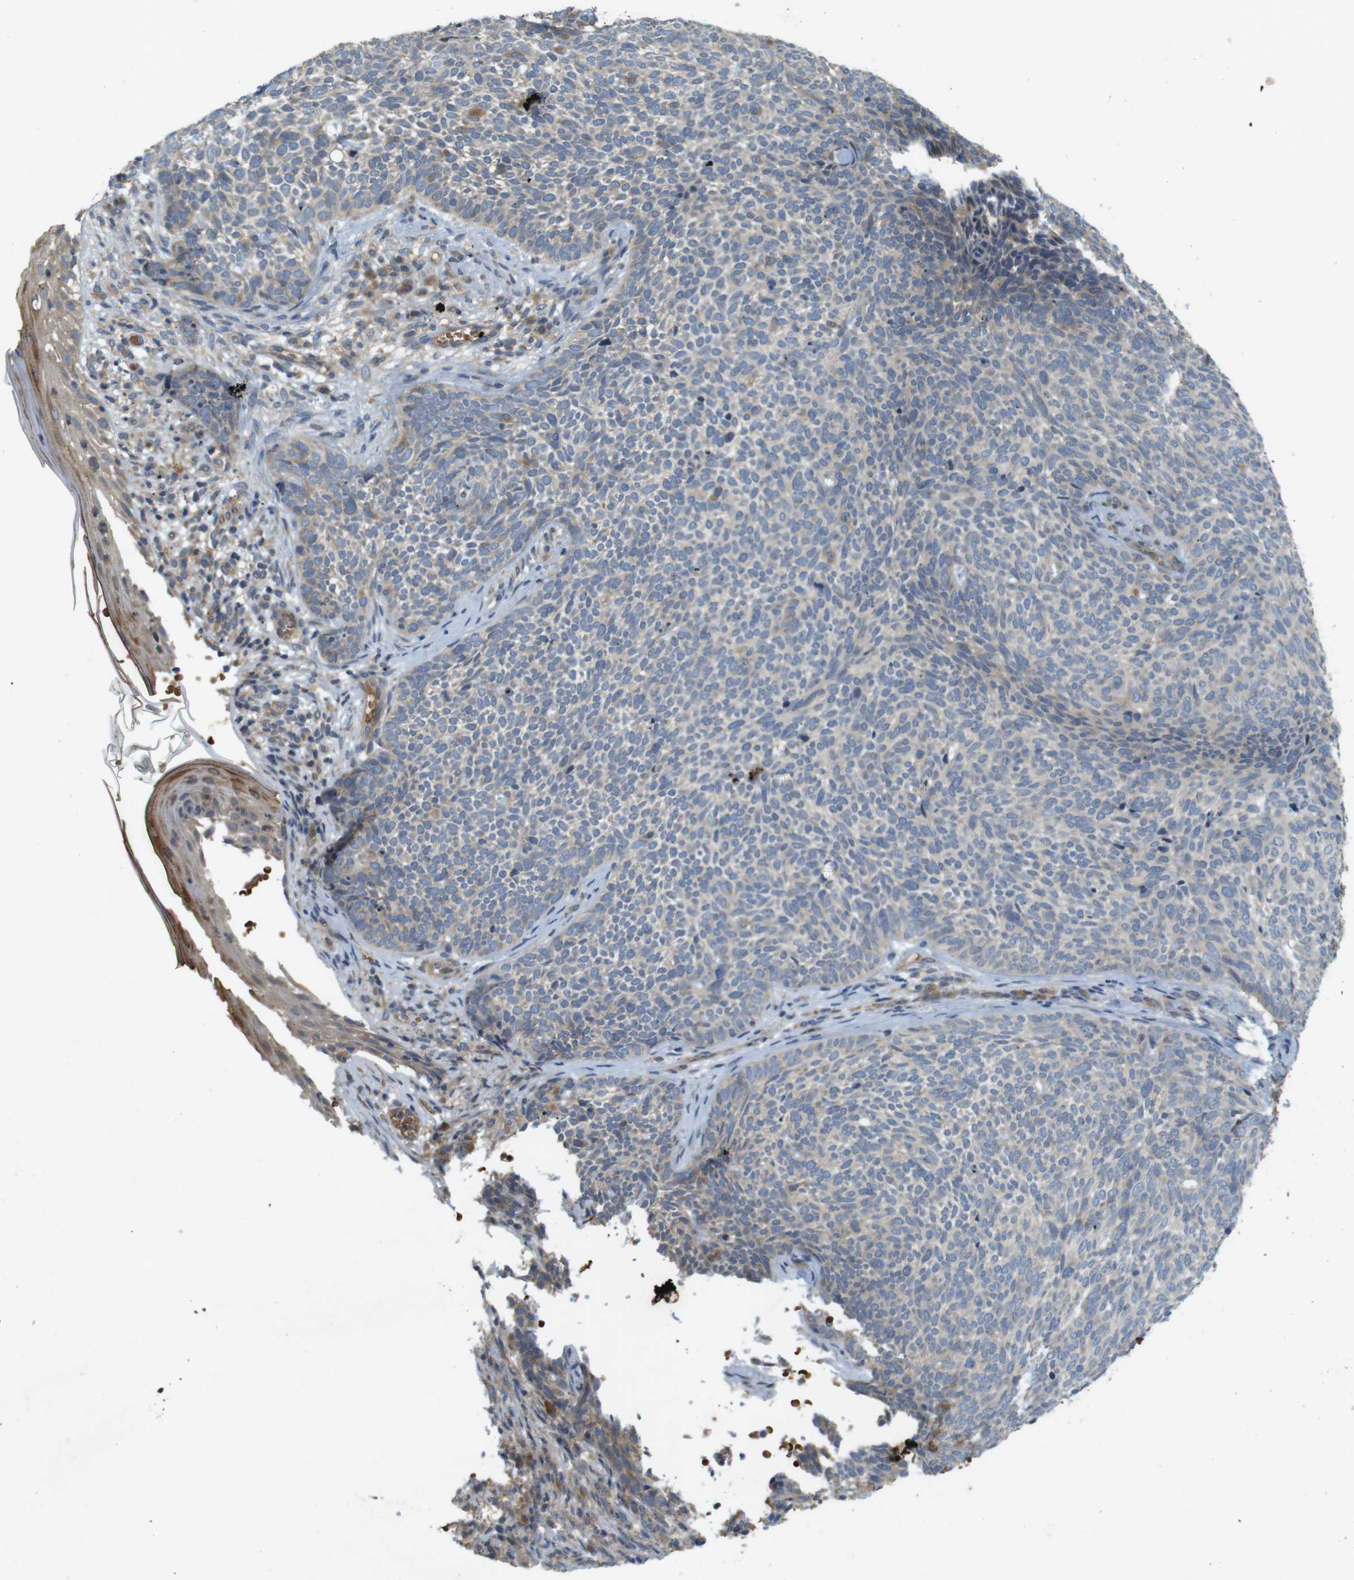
{"staining": {"intensity": "negative", "quantity": "none", "location": "none"}, "tissue": "skin cancer", "cell_type": "Tumor cells", "image_type": "cancer", "snomed": [{"axis": "morphology", "description": "Basal cell carcinoma"}, {"axis": "topography", "description": "Skin"}], "caption": "Tumor cells are negative for brown protein staining in skin cancer (basal cell carcinoma).", "gene": "CLTC", "patient": {"sex": "female", "age": 84}}